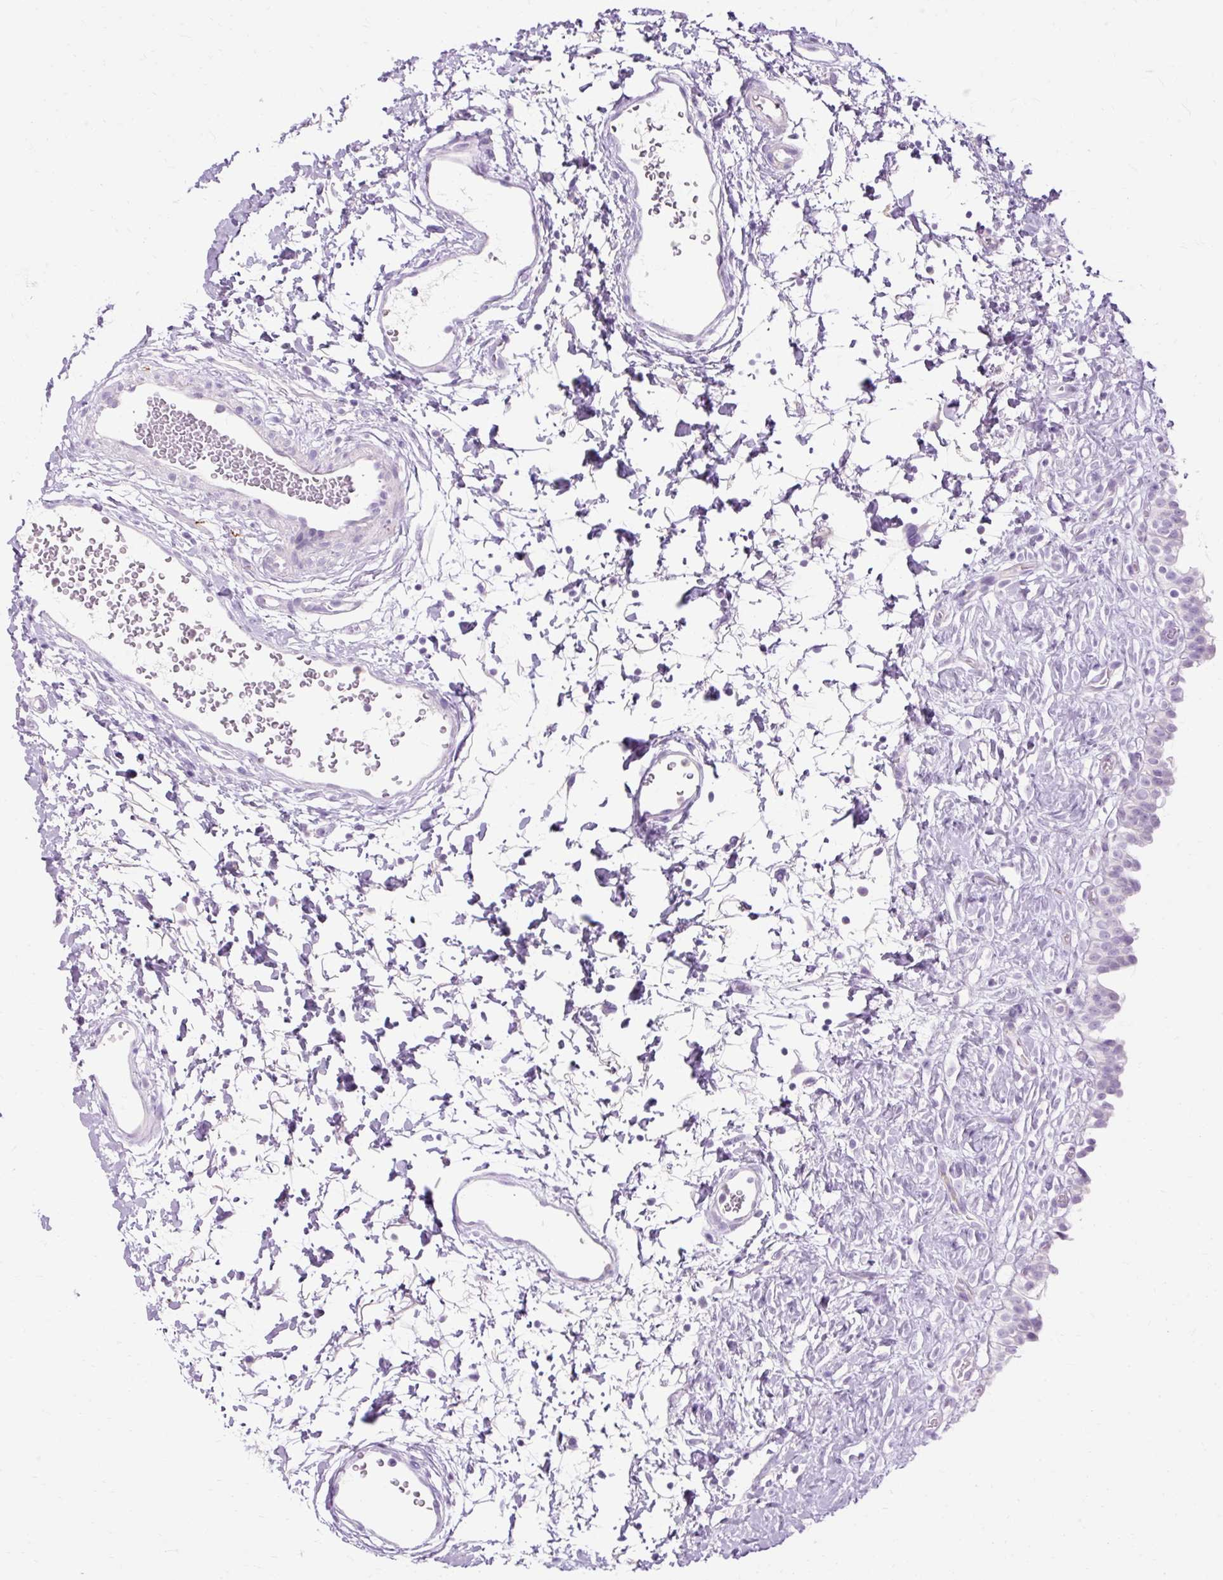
{"staining": {"intensity": "negative", "quantity": "none", "location": "none"}, "tissue": "urinary bladder", "cell_type": "Urothelial cells", "image_type": "normal", "snomed": [{"axis": "morphology", "description": "Normal tissue, NOS"}, {"axis": "topography", "description": "Urinary bladder"}], "caption": "DAB (3,3'-diaminobenzidine) immunohistochemical staining of benign human urinary bladder demonstrates no significant staining in urothelial cells.", "gene": "HSD11B1", "patient": {"sex": "male", "age": 51}}